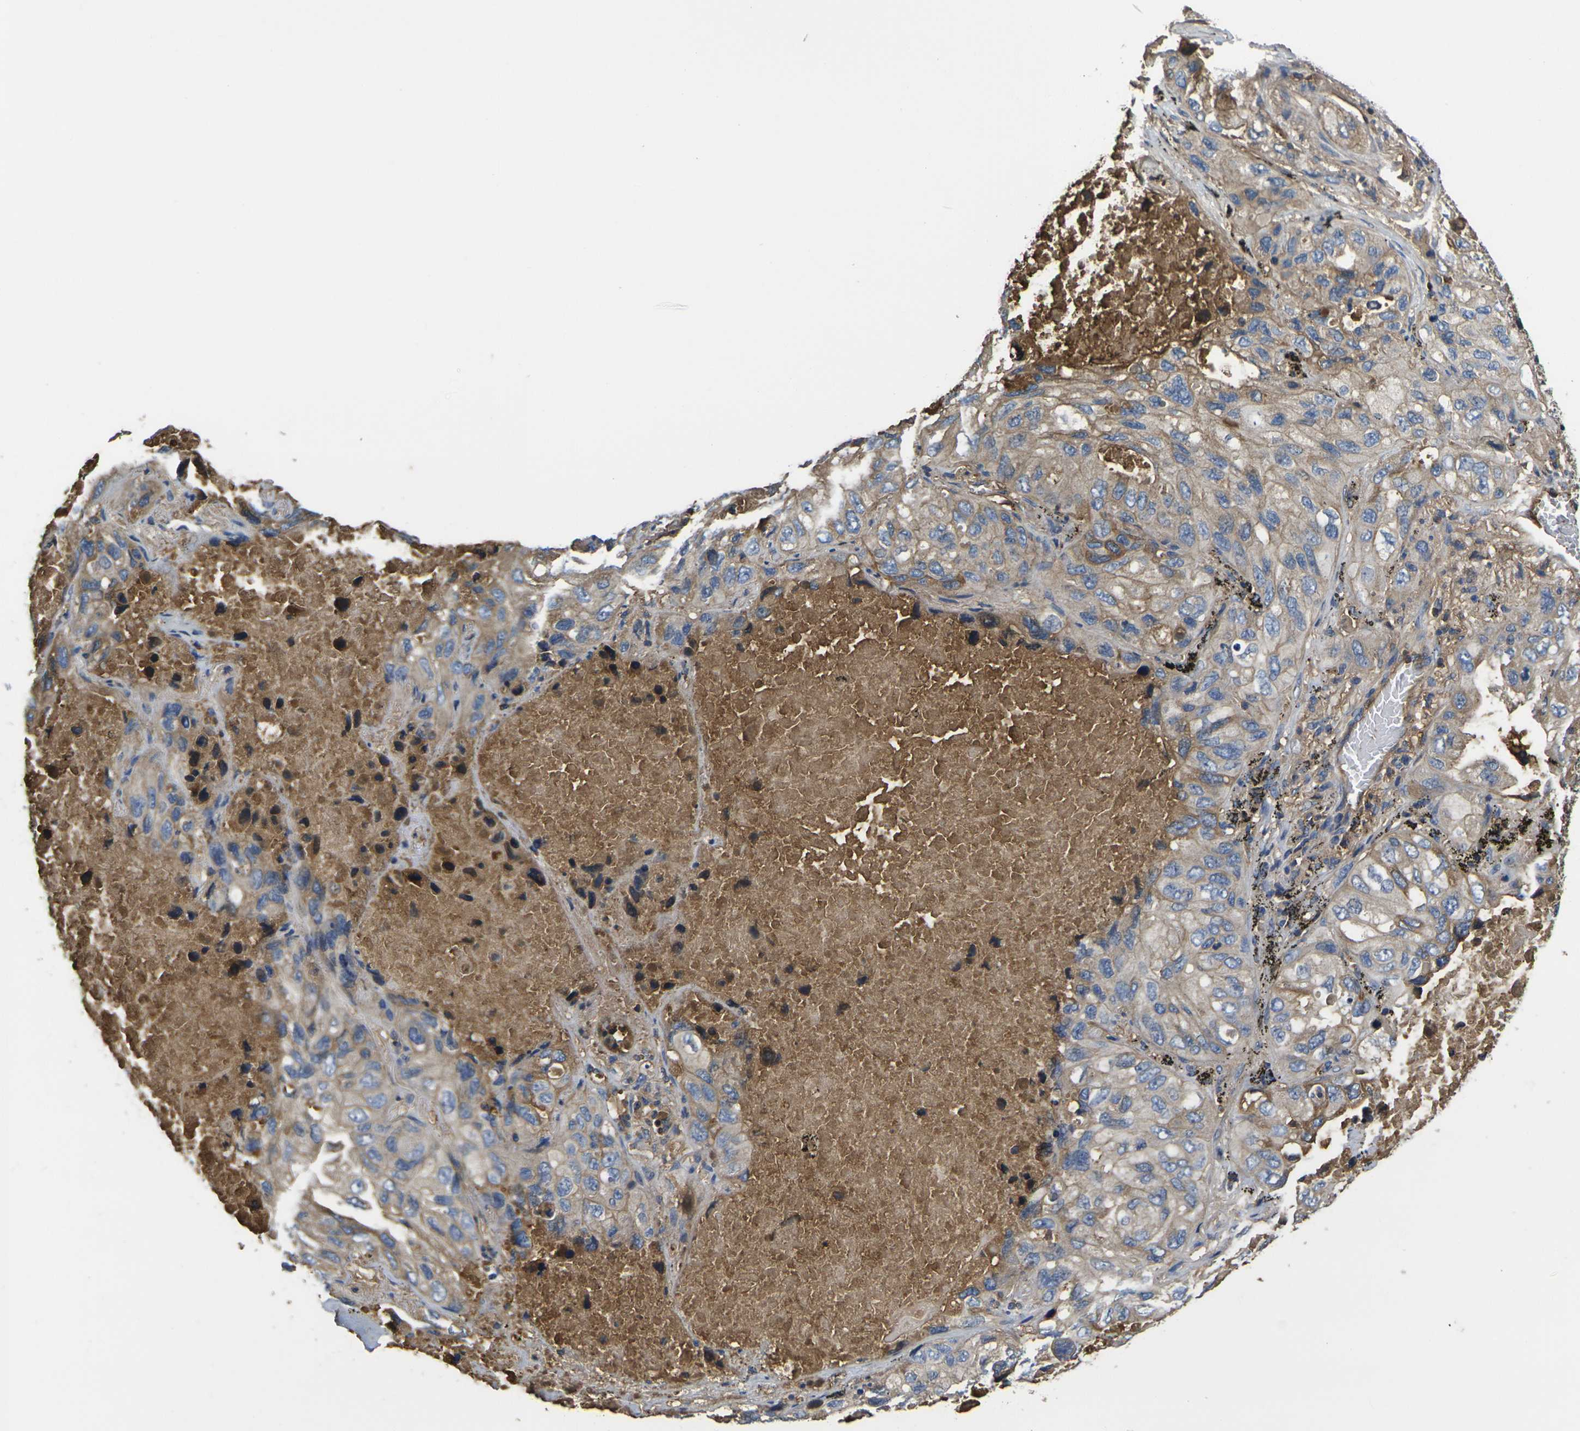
{"staining": {"intensity": "weak", "quantity": "25%-75%", "location": "cytoplasmic/membranous"}, "tissue": "lung cancer", "cell_type": "Tumor cells", "image_type": "cancer", "snomed": [{"axis": "morphology", "description": "Squamous cell carcinoma, NOS"}, {"axis": "topography", "description": "Lung"}], "caption": "This histopathology image exhibits squamous cell carcinoma (lung) stained with immunohistochemistry to label a protein in brown. The cytoplasmic/membranous of tumor cells show weak positivity for the protein. Nuclei are counter-stained blue.", "gene": "HSPG2", "patient": {"sex": "female", "age": 73}}